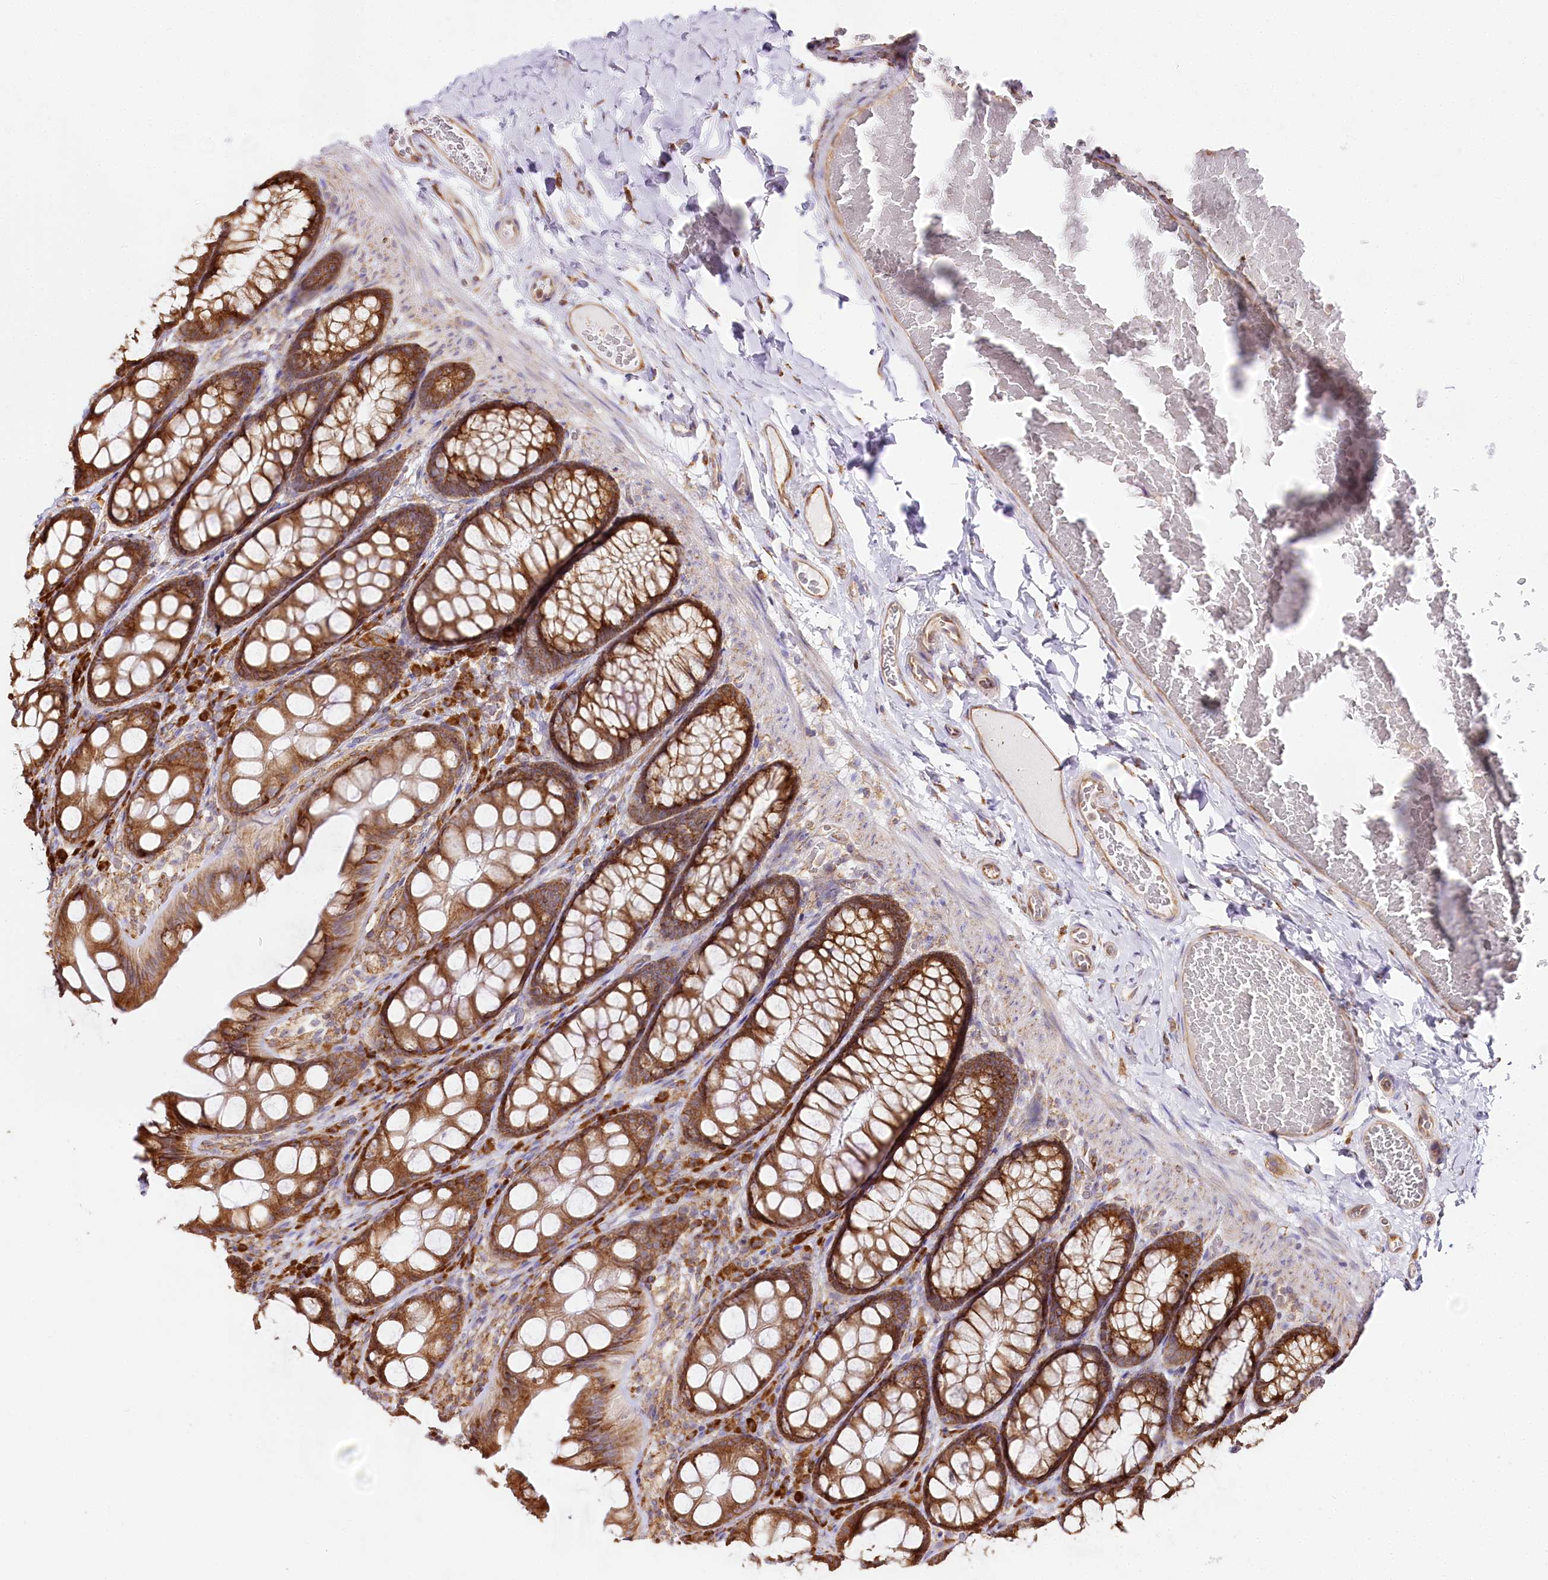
{"staining": {"intensity": "moderate", "quantity": ">75%", "location": "cytoplasmic/membranous"}, "tissue": "colon", "cell_type": "Endothelial cells", "image_type": "normal", "snomed": [{"axis": "morphology", "description": "Normal tissue, NOS"}, {"axis": "topography", "description": "Colon"}], "caption": "A medium amount of moderate cytoplasmic/membranous positivity is seen in approximately >75% of endothelial cells in benign colon.", "gene": "CNPY2", "patient": {"sex": "male", "age": 47}}